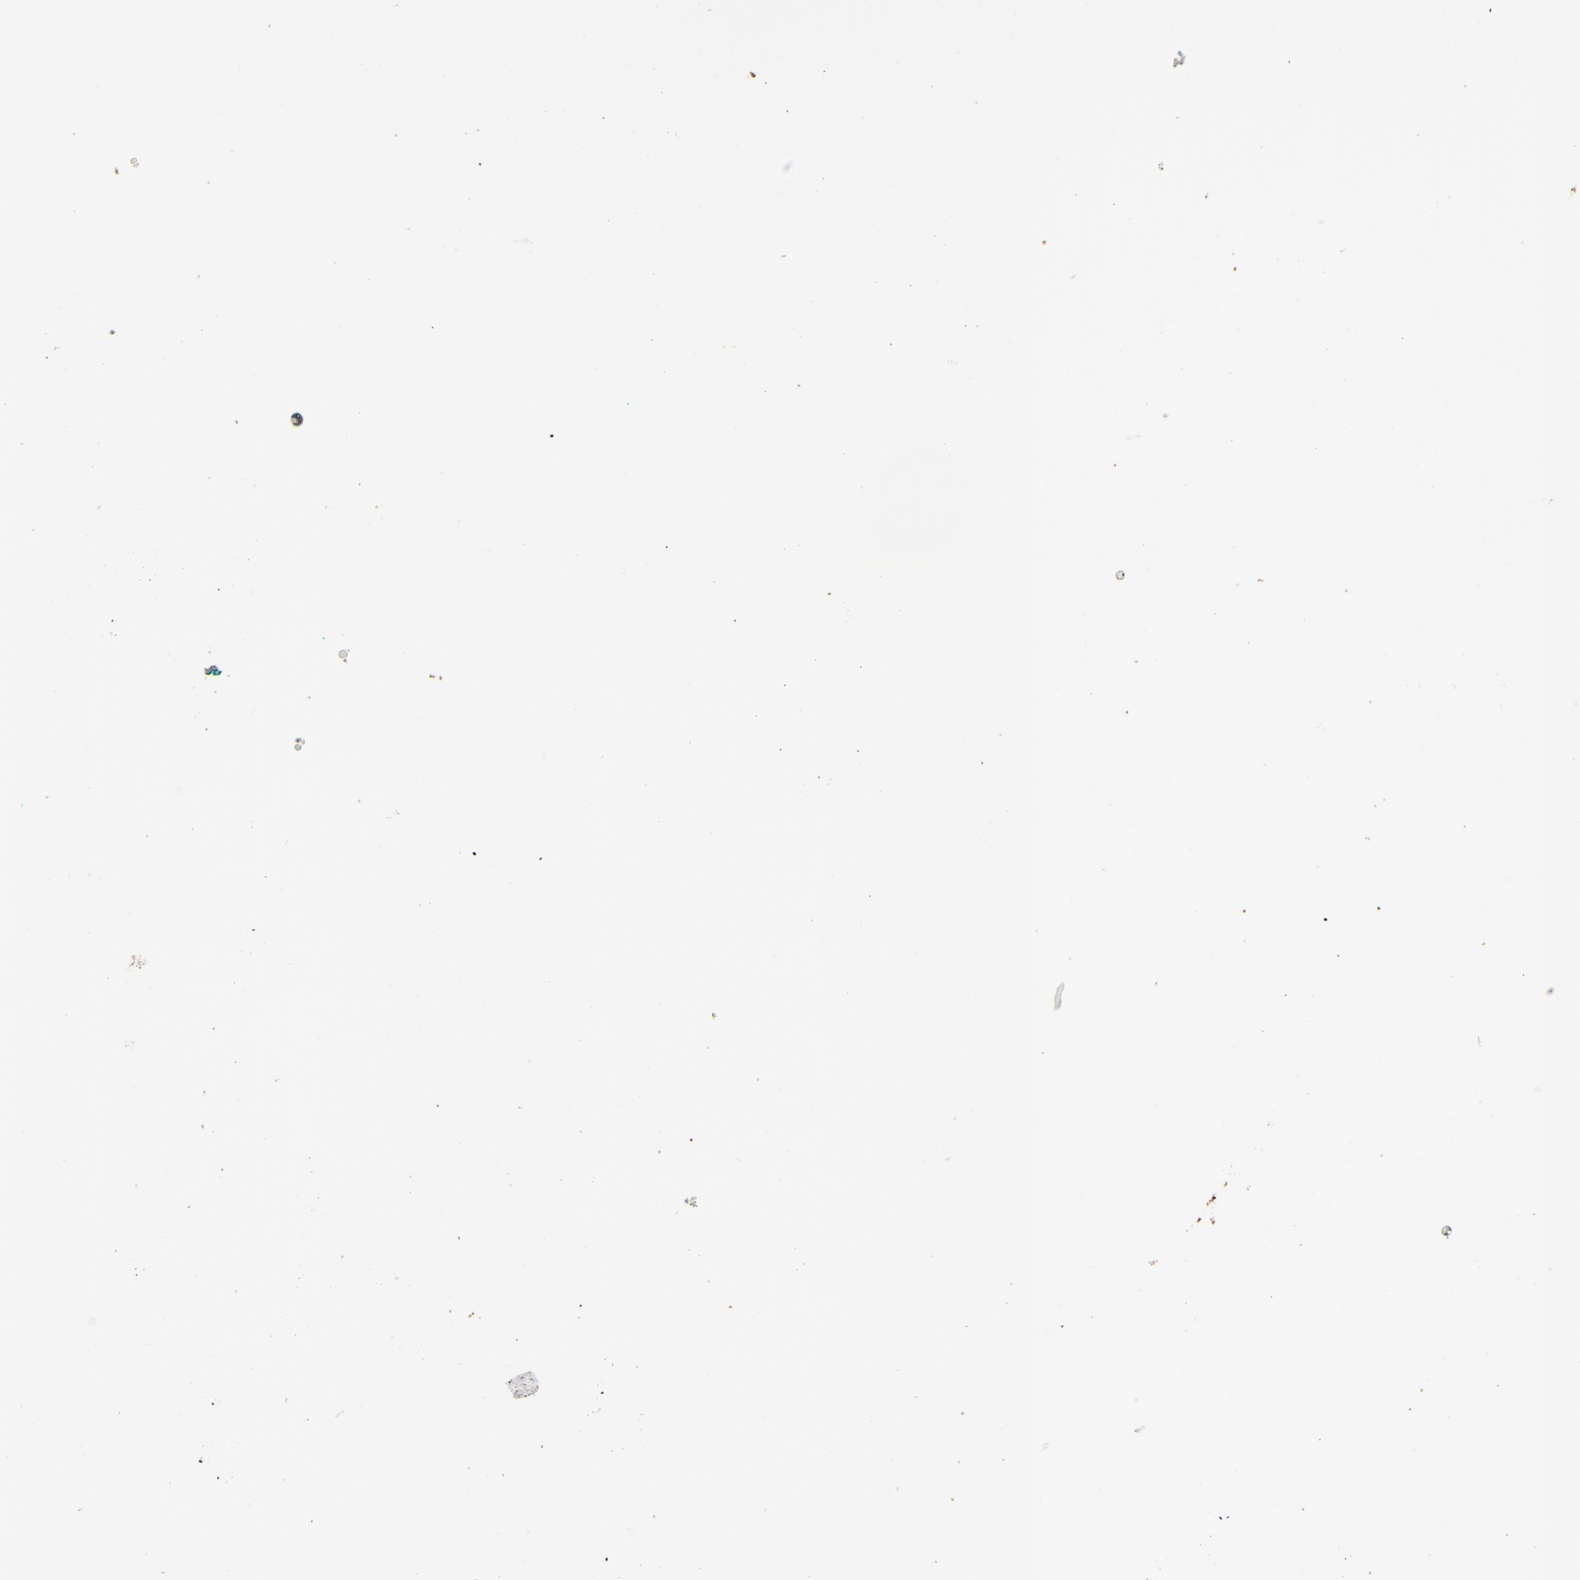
{"staining": {"intensity": "strong", "quantity": ">75%", "location": "nuclear"}, "tissue": "prostate cancer", "cell_type": "Tumor cells", "image_type": "cancer", "snomed": [{"axis": "morphology", "description": "Adenocarcinoma, Medium grade"}, {"axis": "topography", "description": "Prostate"}], "caption": "A photomicrograph showing strong nuclear positivity in about >75% of tumor cells in prostate cancer (adenocarcinoma (medium-grade)), as visualized by brown immunohistochemical staining.", "gene": "ILF3", "patient": {"sex": "male", "age": 60}}